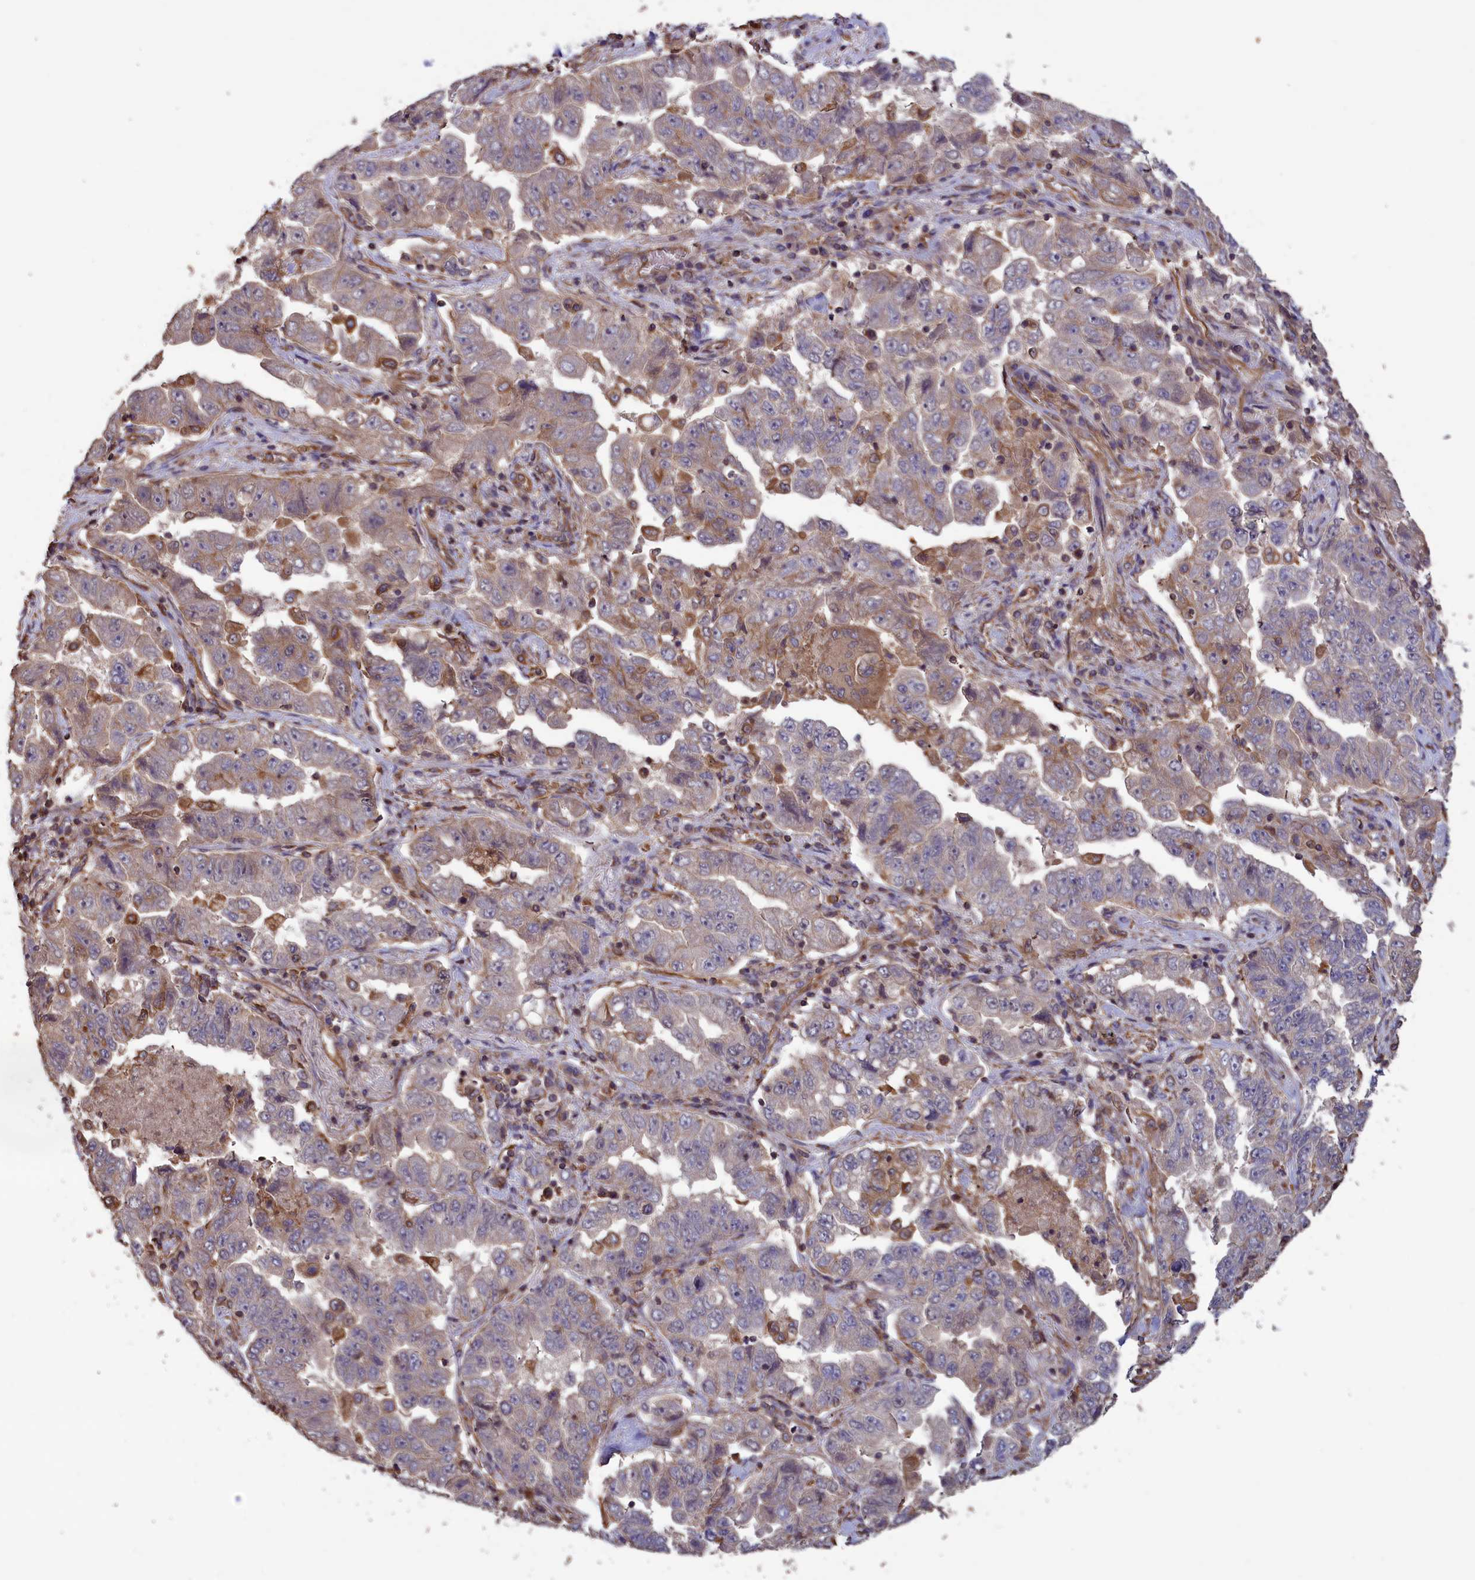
{"staining": {"intensity": "negative", "quantity": "none", "location": "none"}, "tissue": "lung cancer", "cell_type": "Tumor cells", "image_type": "cancer", "snomed": [{"axis": "morphology", "description": "Adenocarcinoma, NOS"}, {"axis": "topography", "description": "Lung"}], "caption": "A micrograph of human lung adenocarcinoma is negative for staining in tumor cells.", "gene": "DAPK3", "patient": {"sex": "female", "age": 51}}